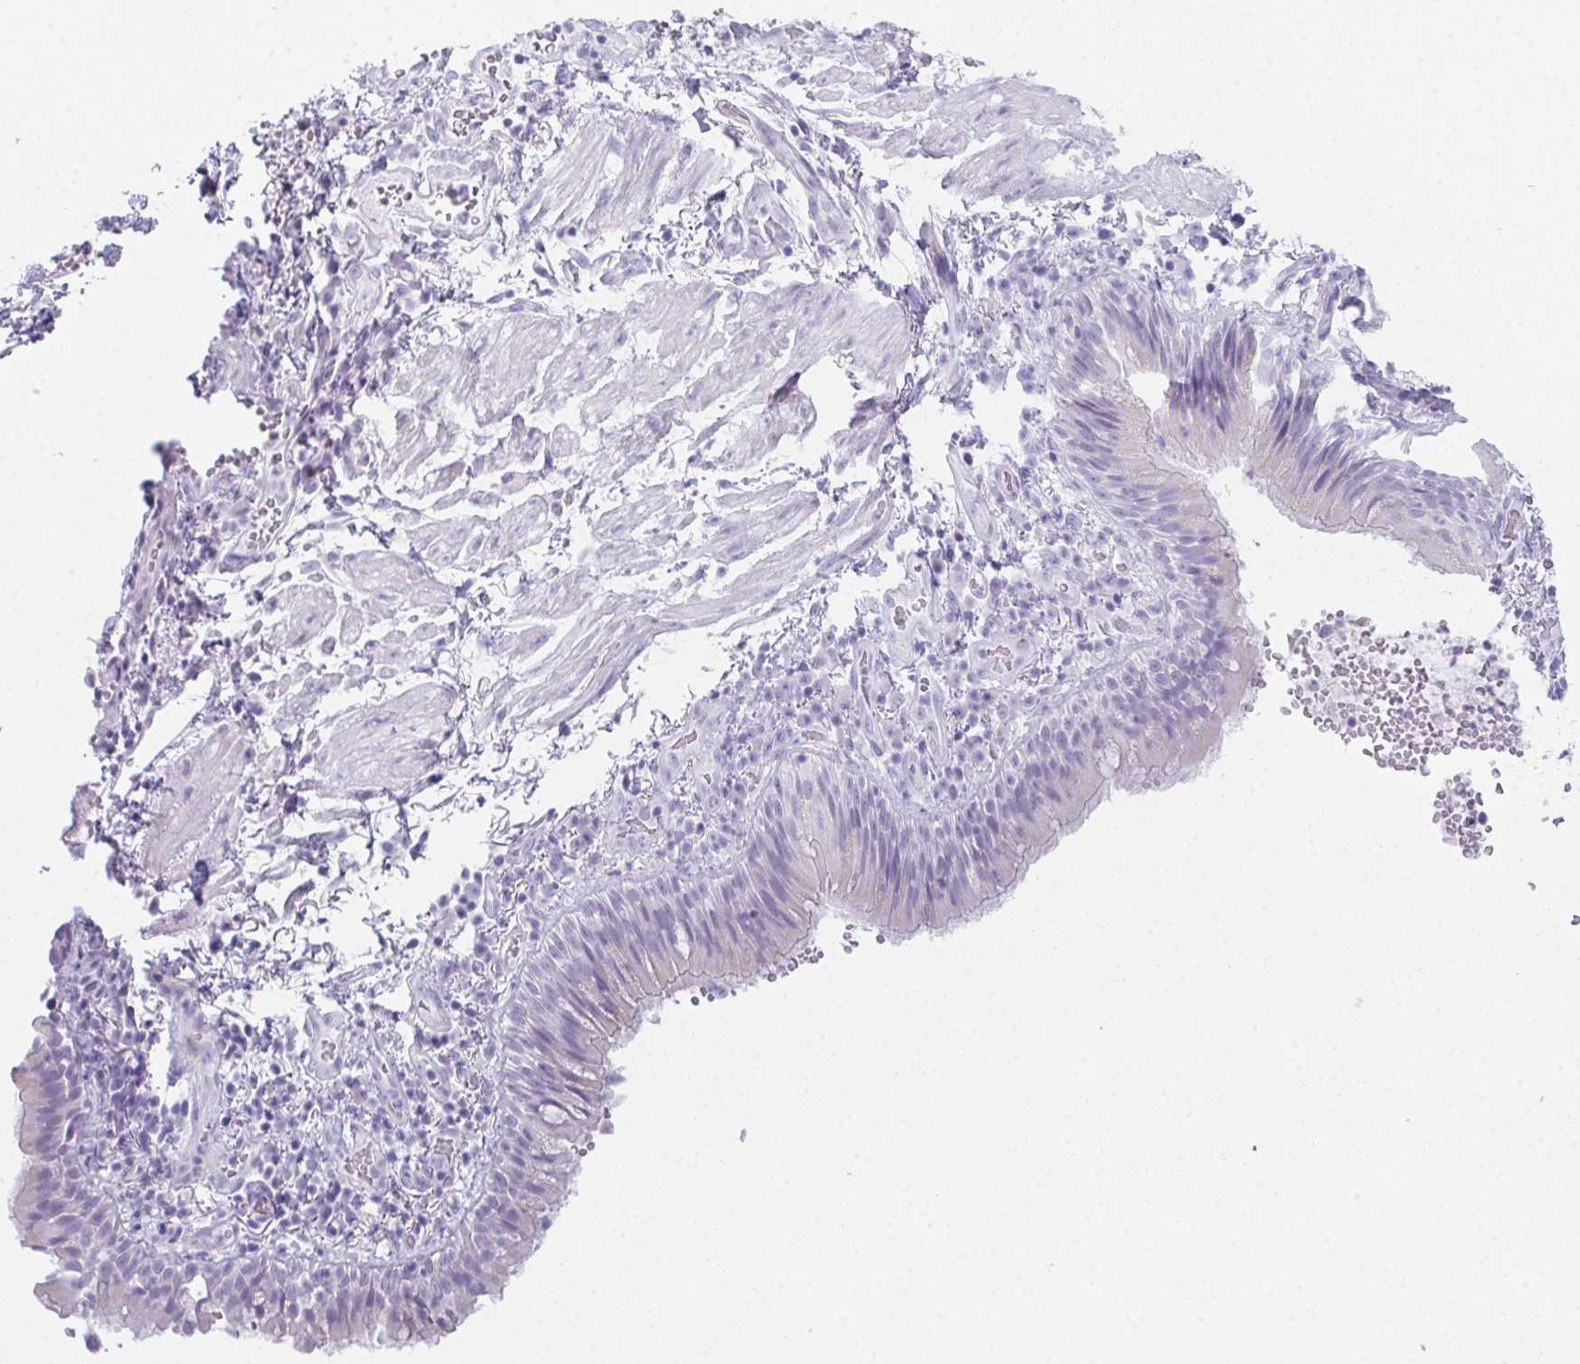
{"staining": {"intensity": "negative", "quantity": "none", "location": "none"}, "tissue": "bronchus", "cell_type": "Respiratory epithelial cells", "image_type": "normal", "snomed": [{"axis": "morphology", "description": "Normal tissue, NOS"}, {"axis": "topography", "description": "Lymph node"}, {"axis": "topography", "description": "Bronchus"}], "caption": "The IHC histopathology image has no significant positivity in respiratory epithelial cells of bronchus.", "gene": "TEX19", "patient": {"sex": "male", "age": 56}}